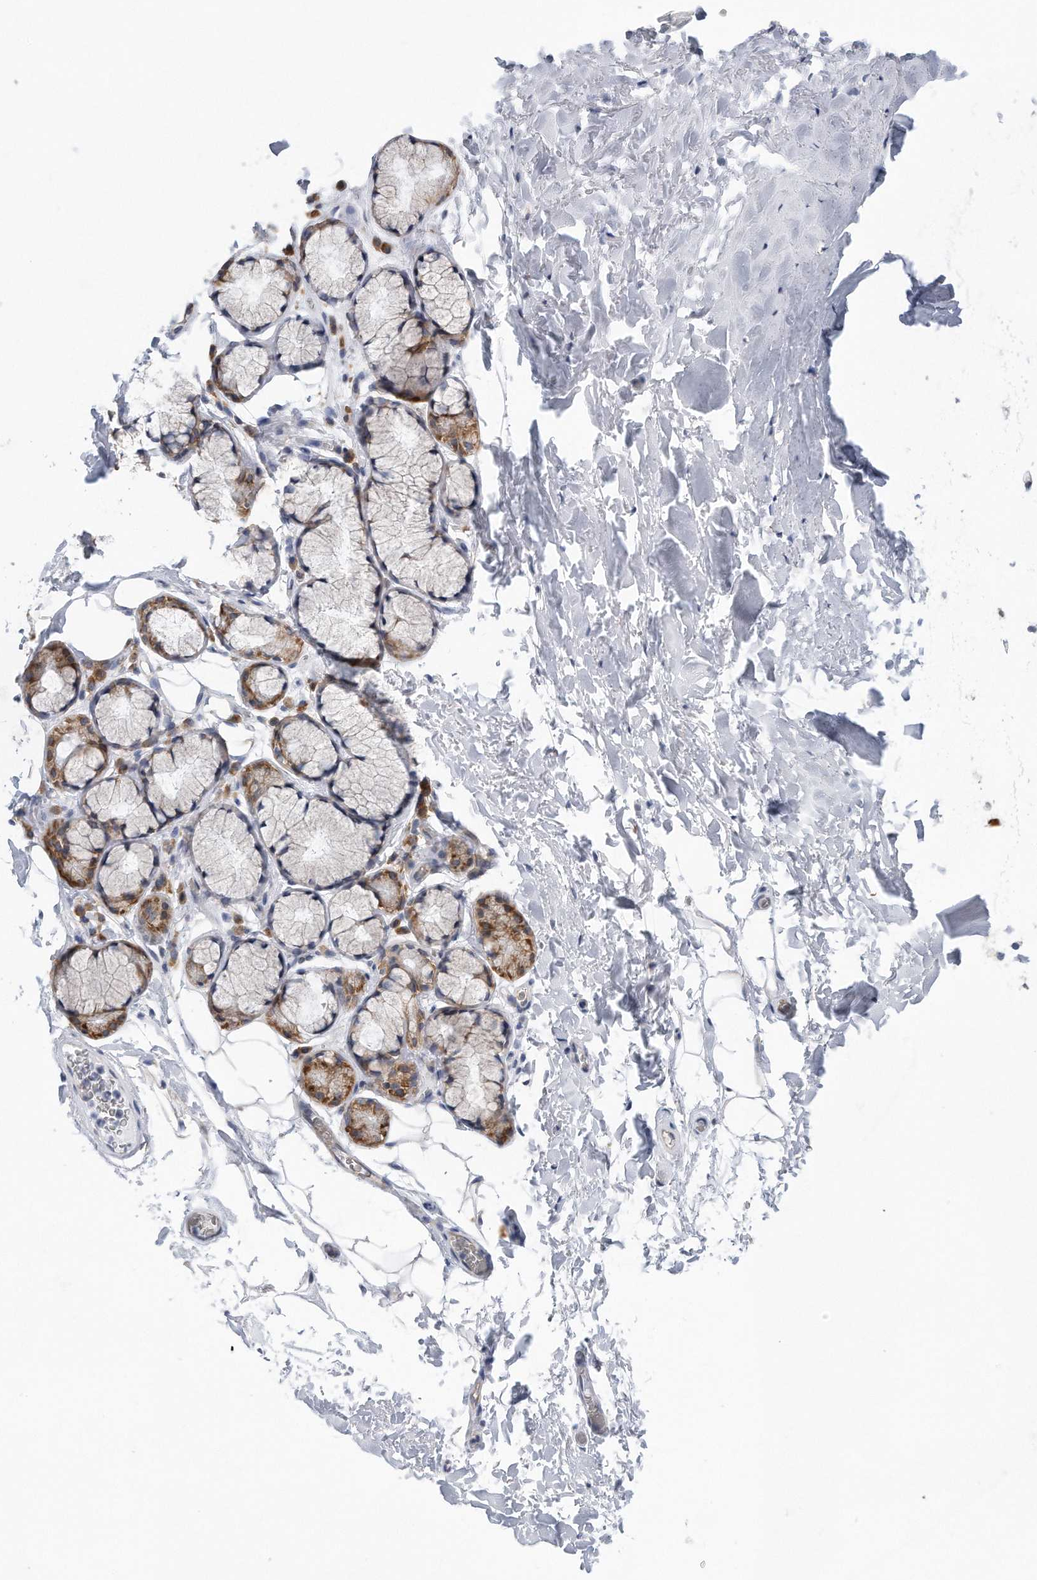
{"staining": {"intensity": "negative", "quantity": "none", "location": "none"}, "tissue": "adipose tissue", "cell_type": "Adipocytes", "image_type": "normal", "snomed": [{"axis": "morphology", "description": "Normal tissue, NOS"}, {"axis": "topography", "description": "Cartilage tissue"}], "caption": "Immunohistochemical staining of unremarkable human adipose tissue reveals no significant staining in adipocytes. (IHC, brightfield microscopy, high magnification).", "gene": "RPL26L1", "patient": {"sex": "female", "age": 63}}